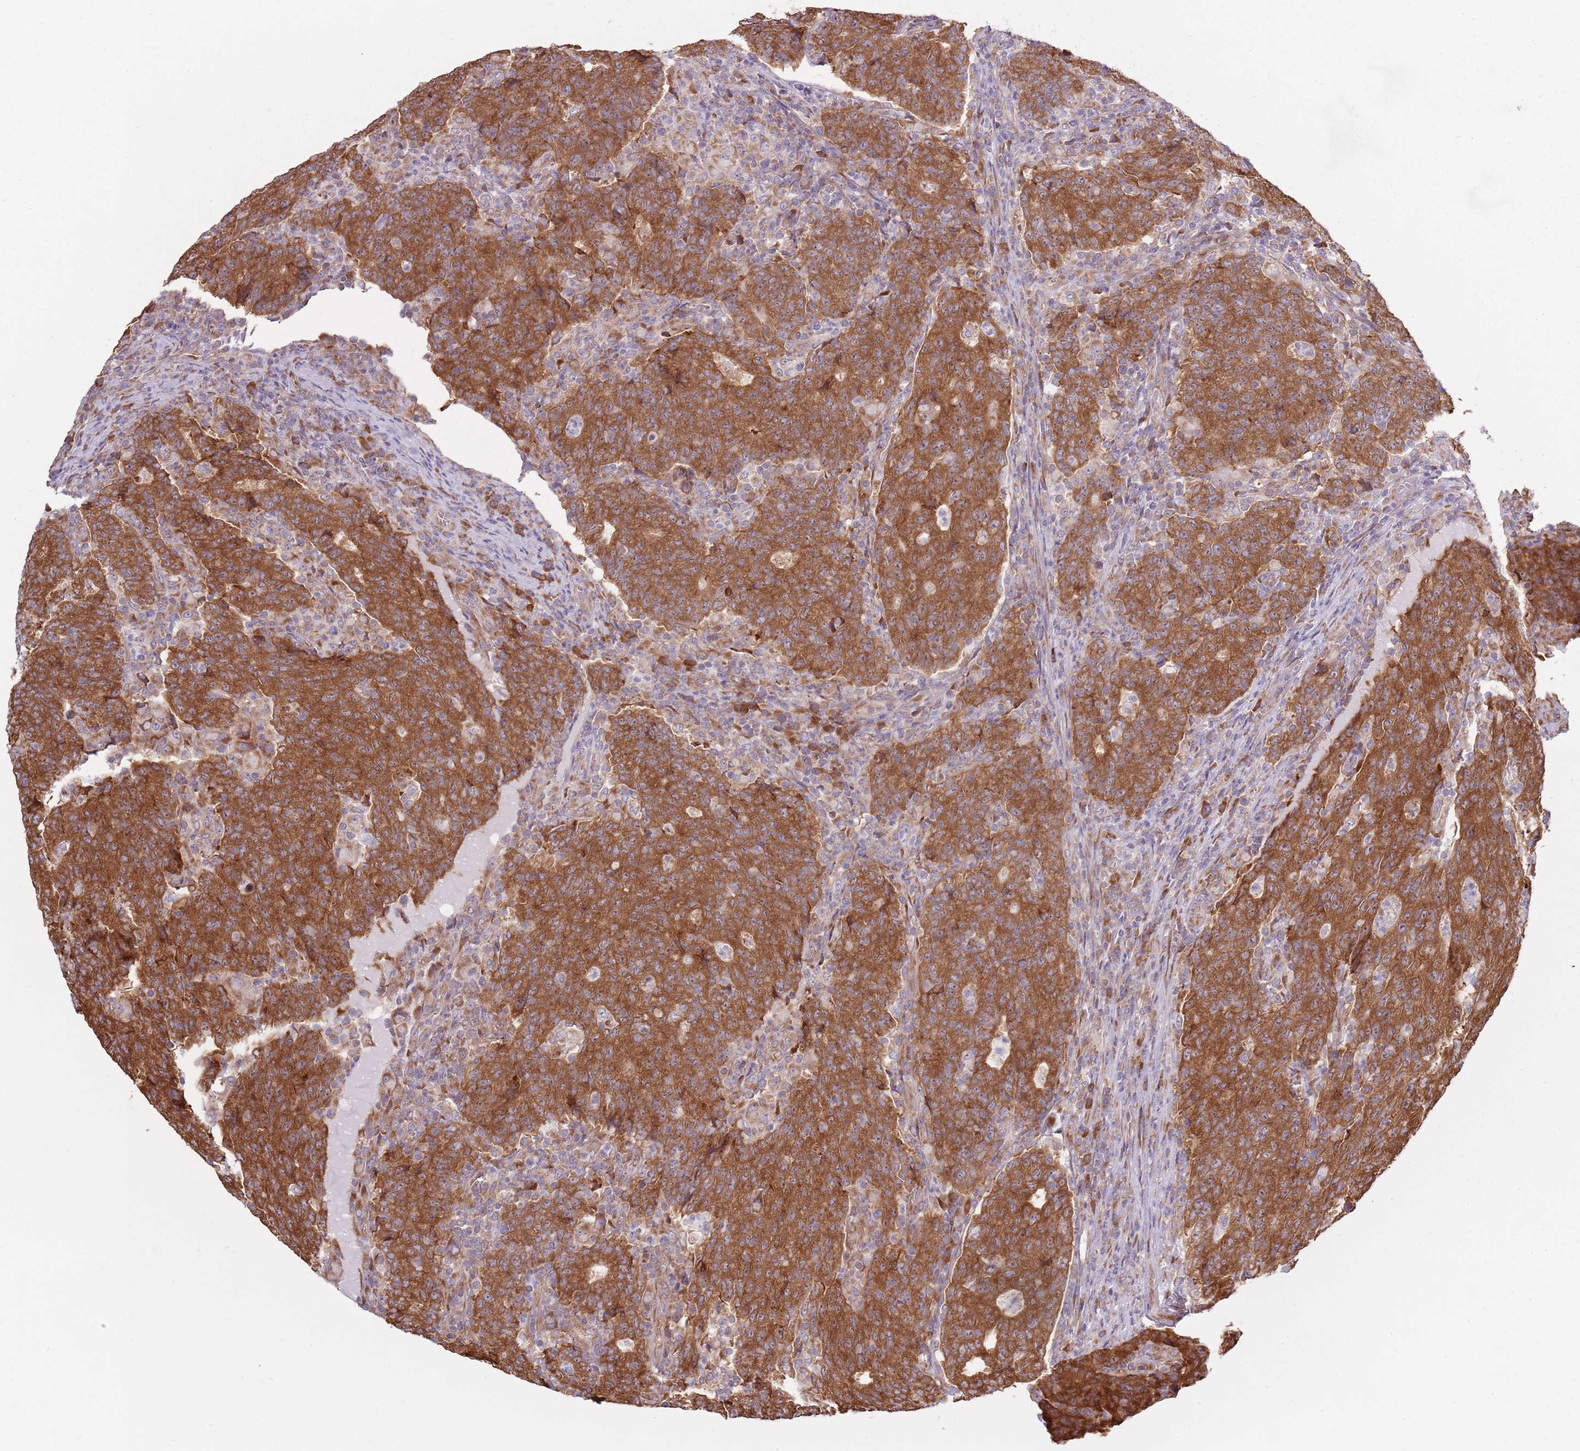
{"staining": {"intensity": "strong", "quantity": ">75%", "location": "cytoplasmic/membranous"}, "tissue": "colorectal cancer", "cell_type": "Tumor cells", "image_type": "cancer", "snomed": [{"axis": "morphology", "description": "Adenocarcinoma, NOS"}, {"axis": "topography", "description": "Colon"}], "caption": "Immunohistochemical staining of colorectal adenocarcinoma reveals strong cytoplasmic/membranous protein staining in approximately >75% of tumor cells.", "gene": "RPL17-C18orf32", "patient": {"sex": "female", "age": 75}}